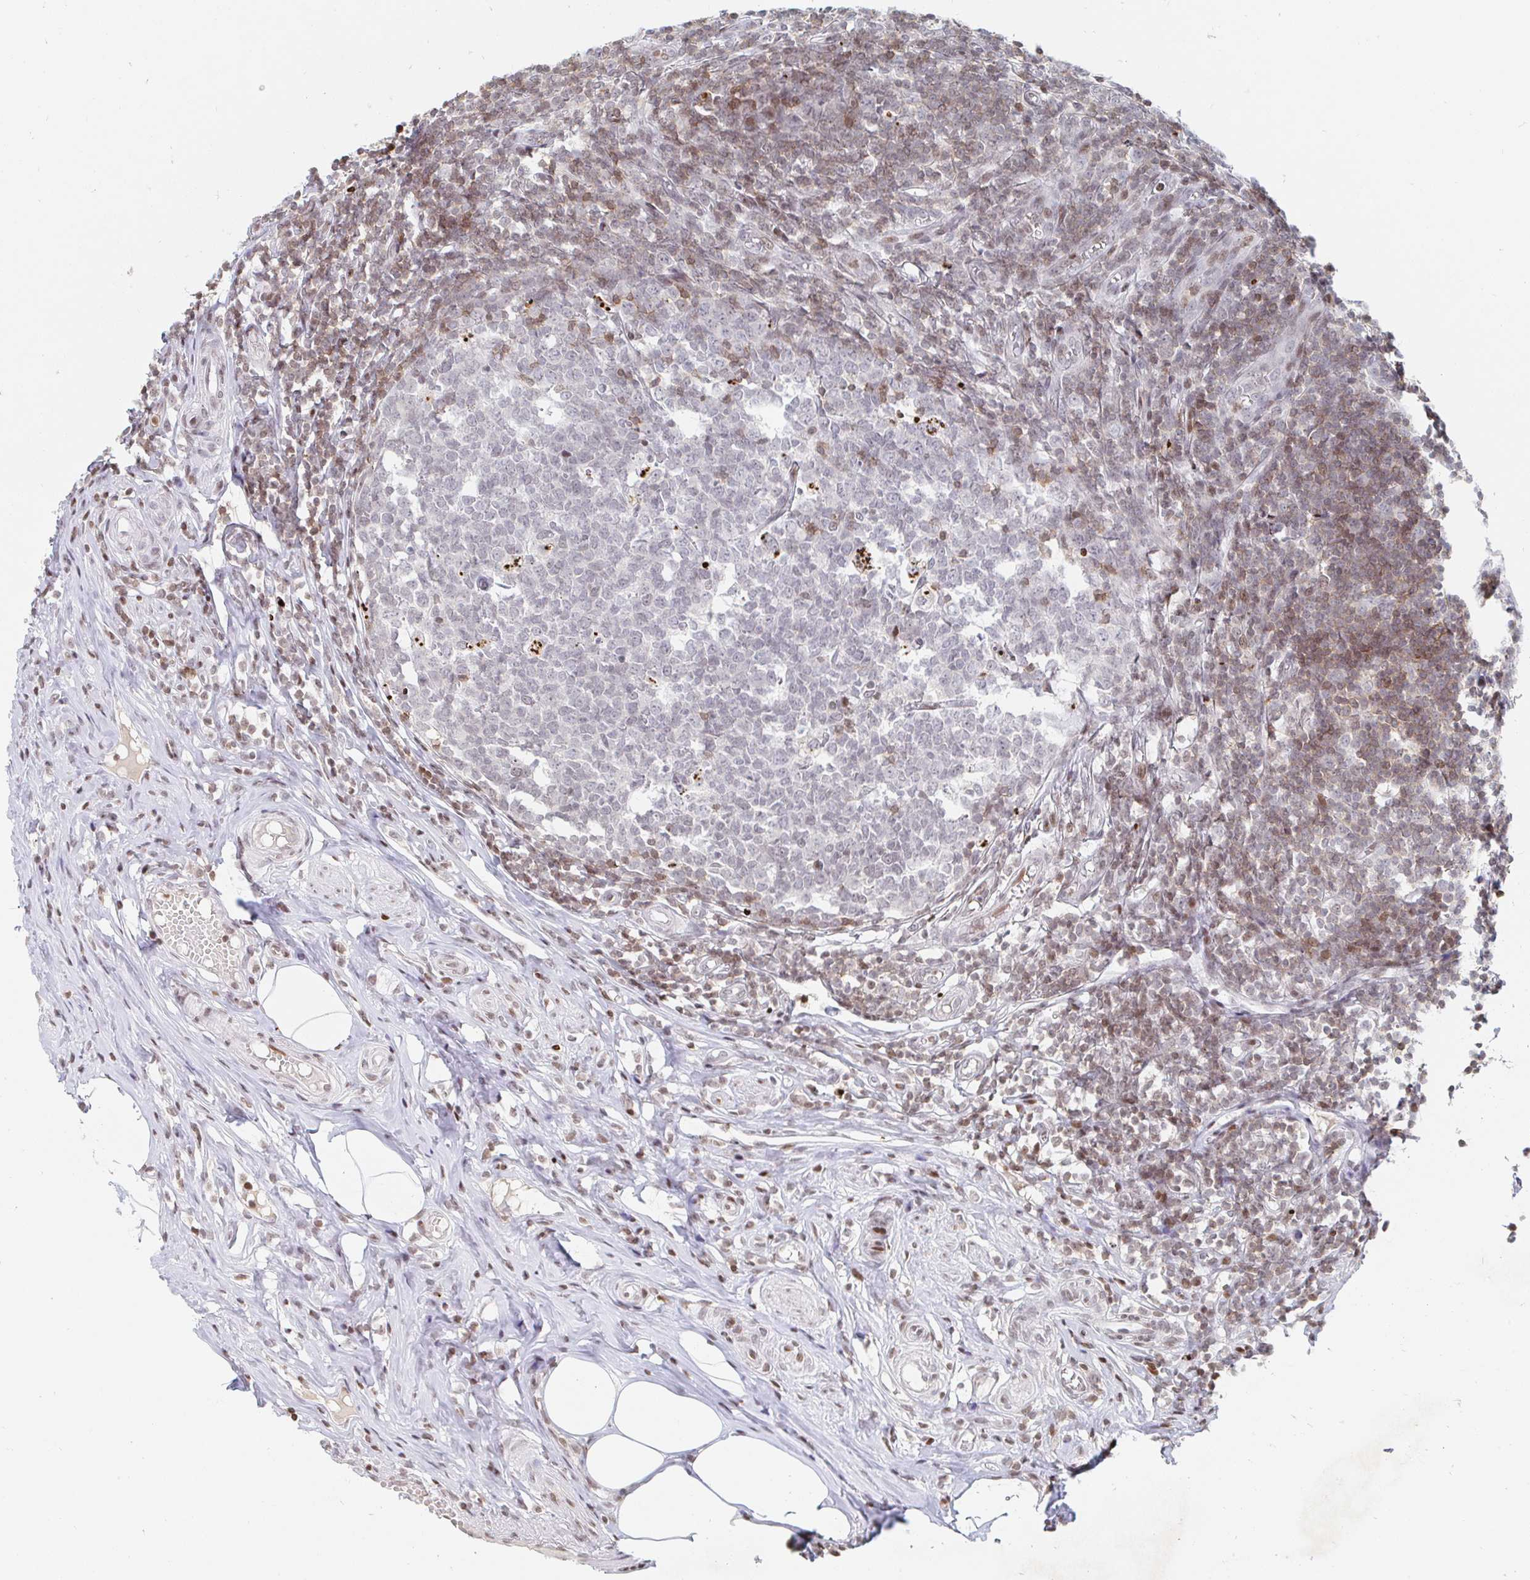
{"staining": {"intensity": "moderate", "quantity": ">75%", "location": "nuclear"}, "tissue": "appendix", "cell_type": "Glandular cells", "image_type": "normal", "snomed": [{"axis": "morphology", "description": "Normal tissue, NOS"}, {"axis": "topography", "description": "Appendix"}], "caption": "Human appendix stained with a protein marker exhibits moderate staining in glandular cells.", "gene": "HOXC10", "patient": {"sex": "male", "age": 18}}